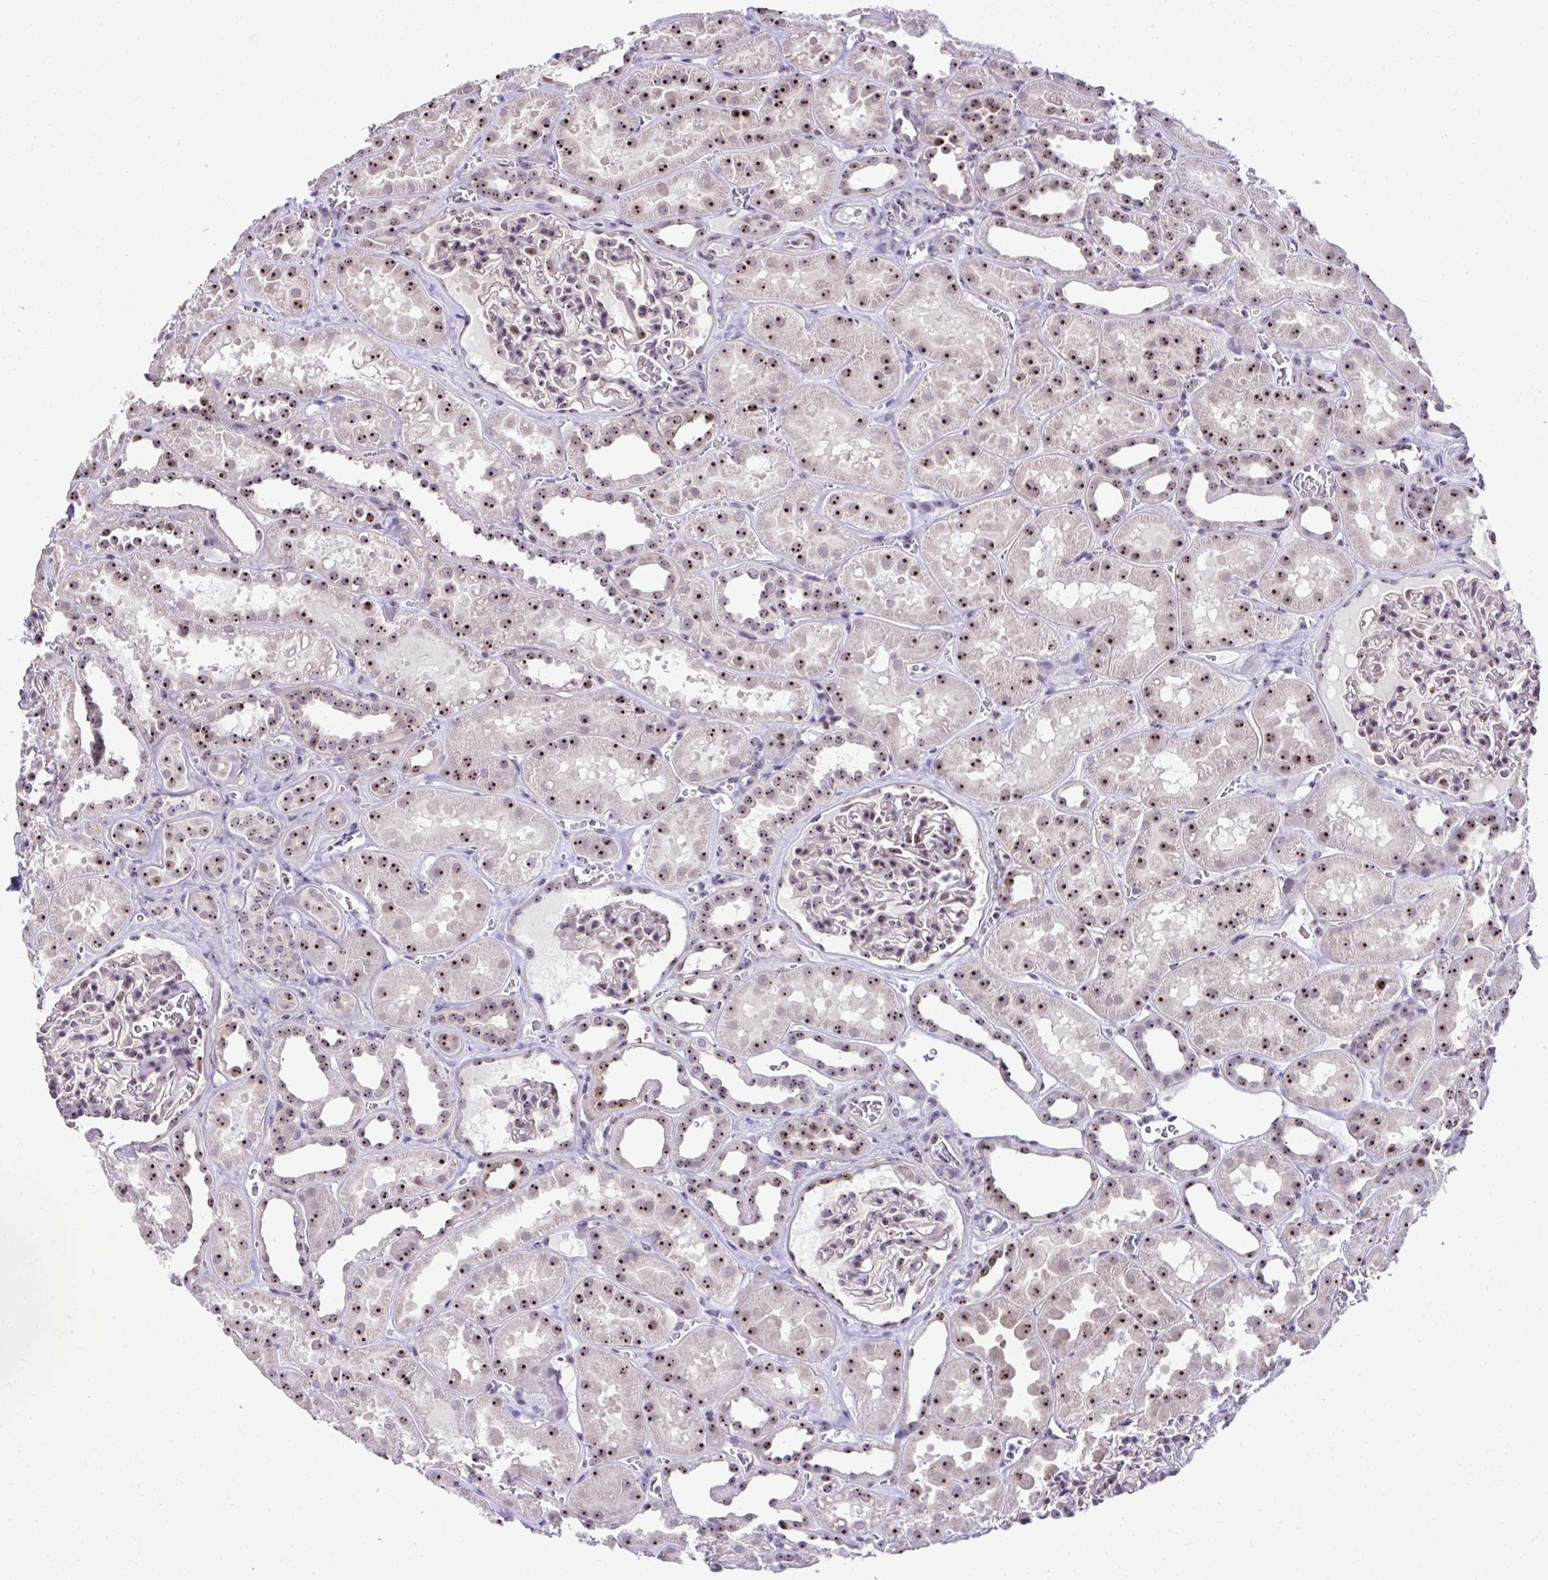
{"staining": {"intensity": "moderate", "quantity": "<25%", "location": "nuclear"}, "tissue": "kidney", "cell_type": "Cells in glomeruli", "image_type": "normal", "snomed": [{"axis": "morphology", "description": "Normal tissue, NOS"}, {"axis": "topography", "description": "Kidney"}], "caption": "IHC micrograph of normal kidney: human kidney stained using IHC reveals low levels of moderate protein expression localized specifically in the nuclear of cells in glomeruli, appearing as a nuclear brown color.", "gene": "CEP72", "patient": {"sex": "female", "age": 41}}